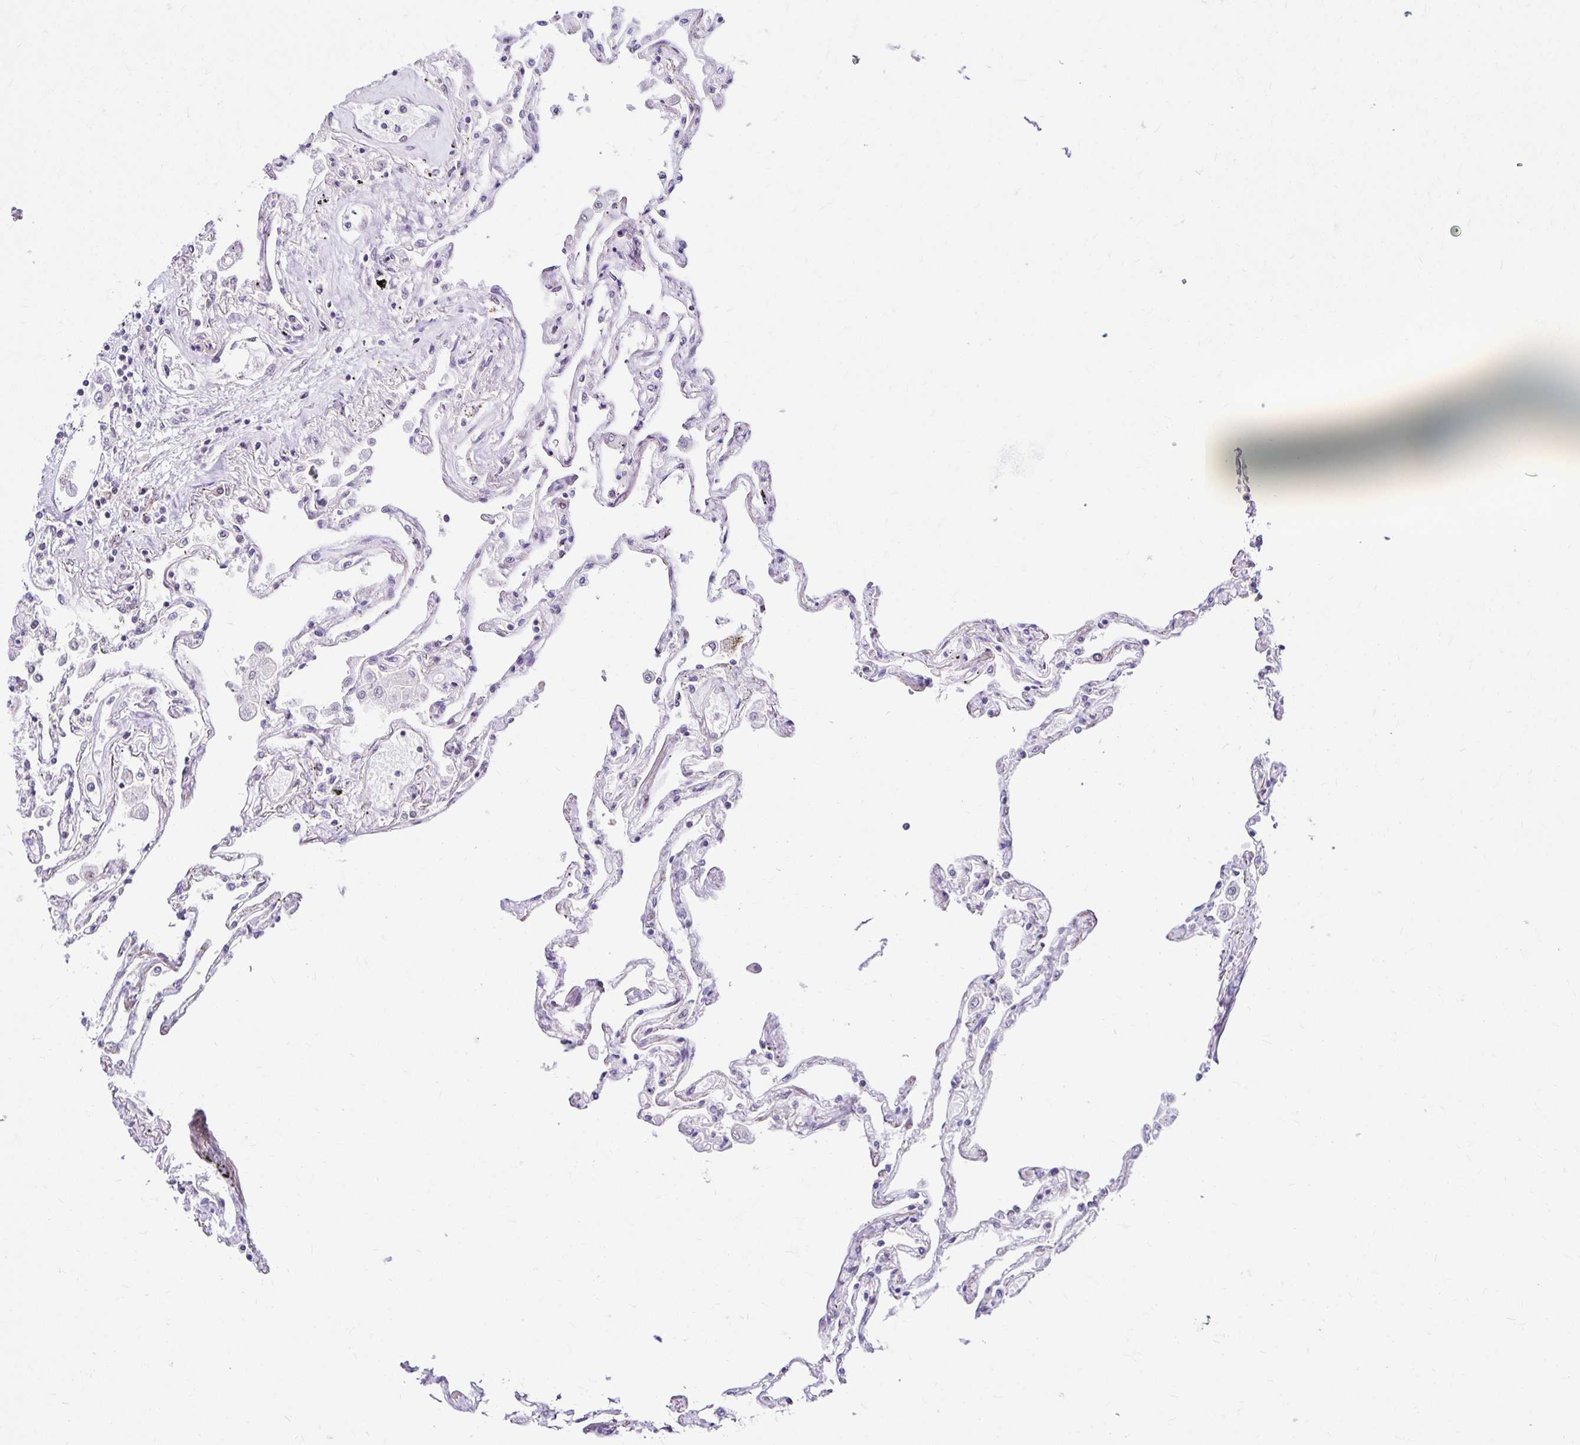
{"staining": {"intensity": "moderate", "quantity": "25%-75%", "location": "nuclear"}, "tissue": "lung", "cell_type": "Alveolar cells", "image_type": "normal", "snomed": [{"axis": "morphology", "description": "Normal tissue, NOS"}, {"axis": "morphology", "description": "Adenocarcinoma, NOS"}, {"axis": "topography", "description": "Cartilage tissue"}, {"axis": "topography", "description": "Lung"}], "caption": "Lung stained with immunohistochemistry (IHC) exhibits moderate nuclear positivity in approximately 25%-75% of alveolar cells.", "gene": "PSMD3", "patient": {"sex": "female", "age": 67}}